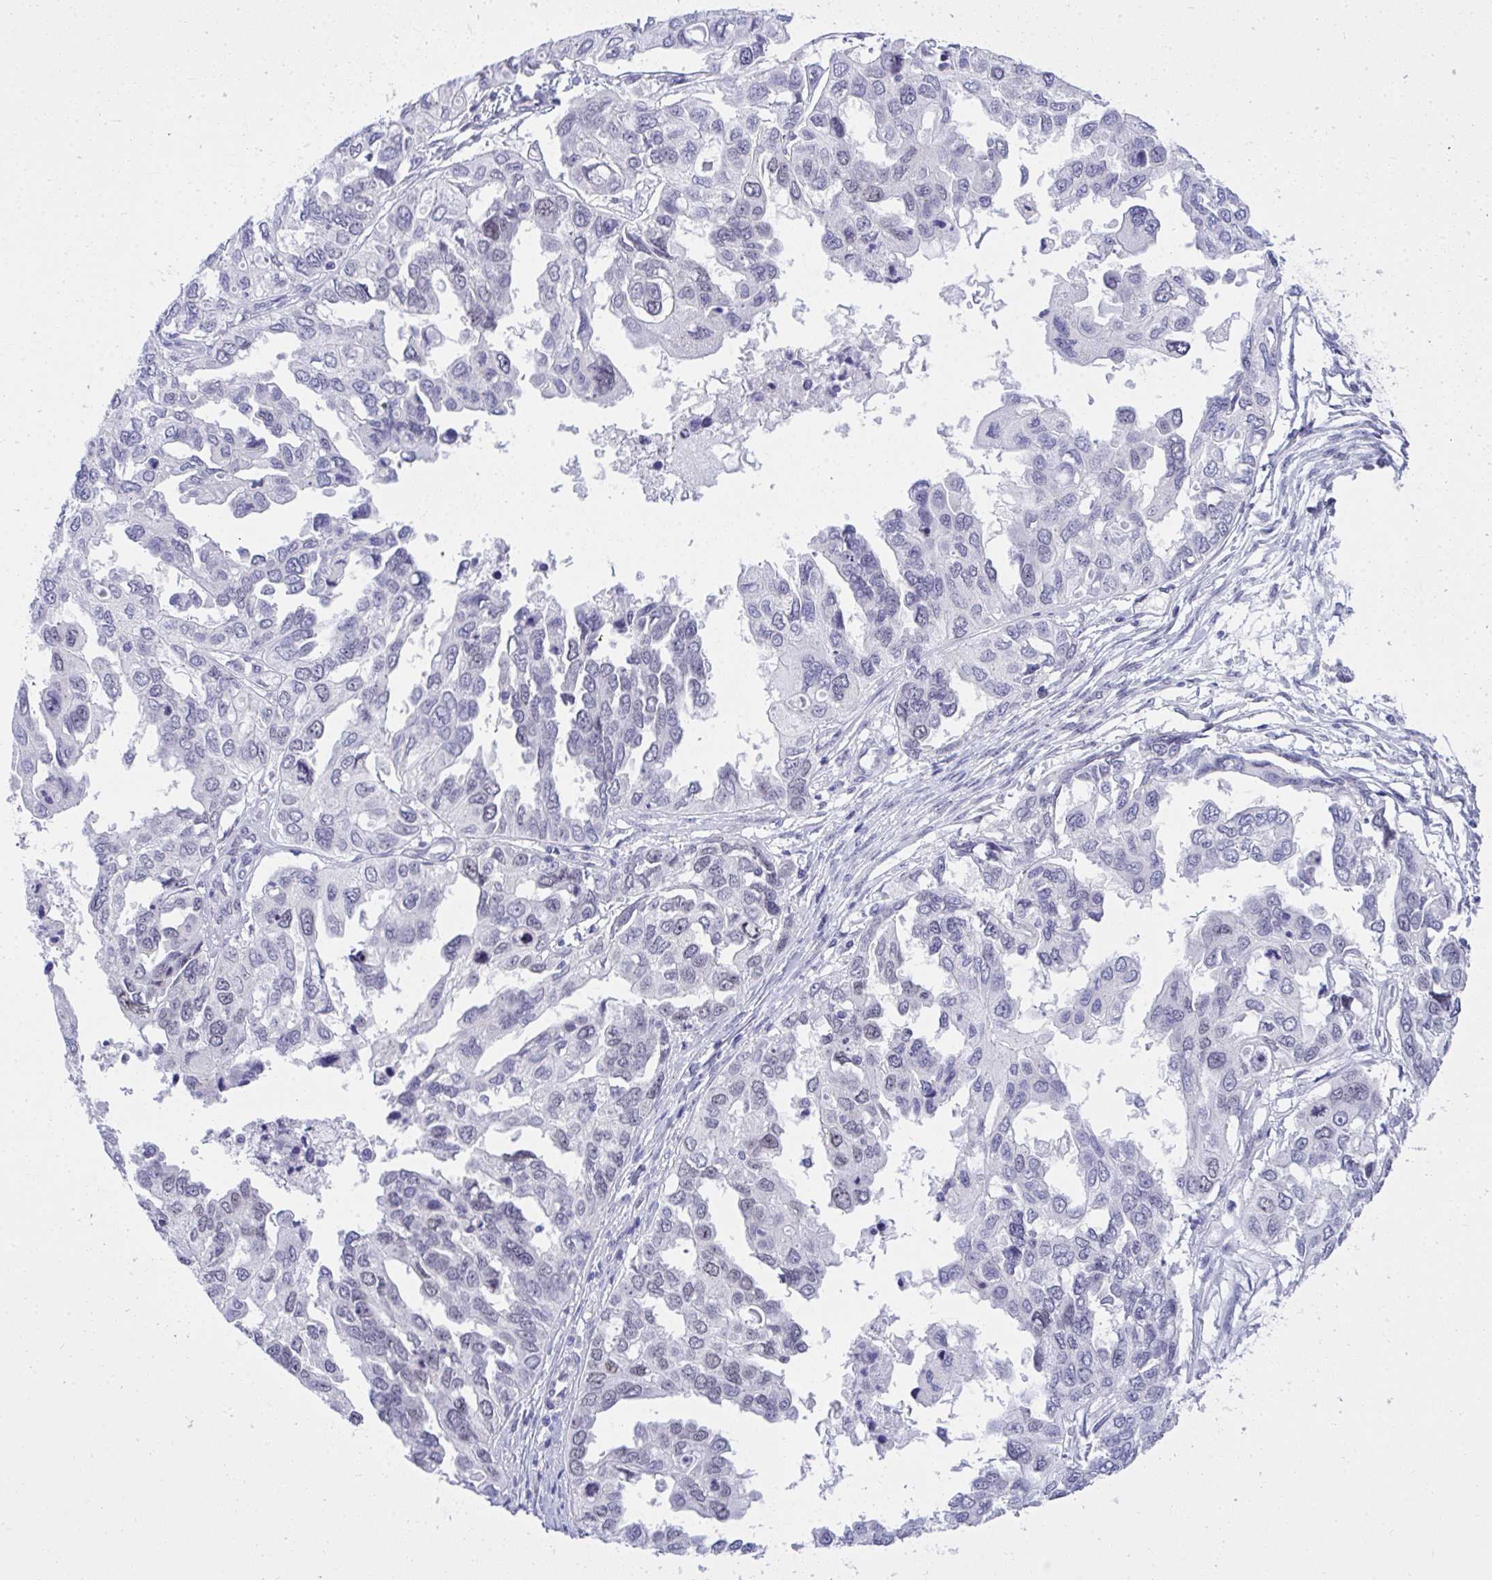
{"staining": {"intensity": "negative", "quantity": "none", "location": "none"}, "tissue": "ovarian cancer", "cell_type": "Tumor cells", "image_type": "cancer", "snomed": [{"axis": "morphology", "description": "Cystadenocarcinoma, serous, NOS"}, {"axis": "topography", "description": "Ovary"}], "caption": "DAB immunohistochemical staining of human ovarian cancer exhibits no significant positivity in tumor cells. The staining is performed using DAB (3,3'-diaminobenzidine) brown chromogen with nuclei counter-stained in using hematoxylin.", "gene": "TEAD4", "patient": {"sex": "female", "age": 53}}